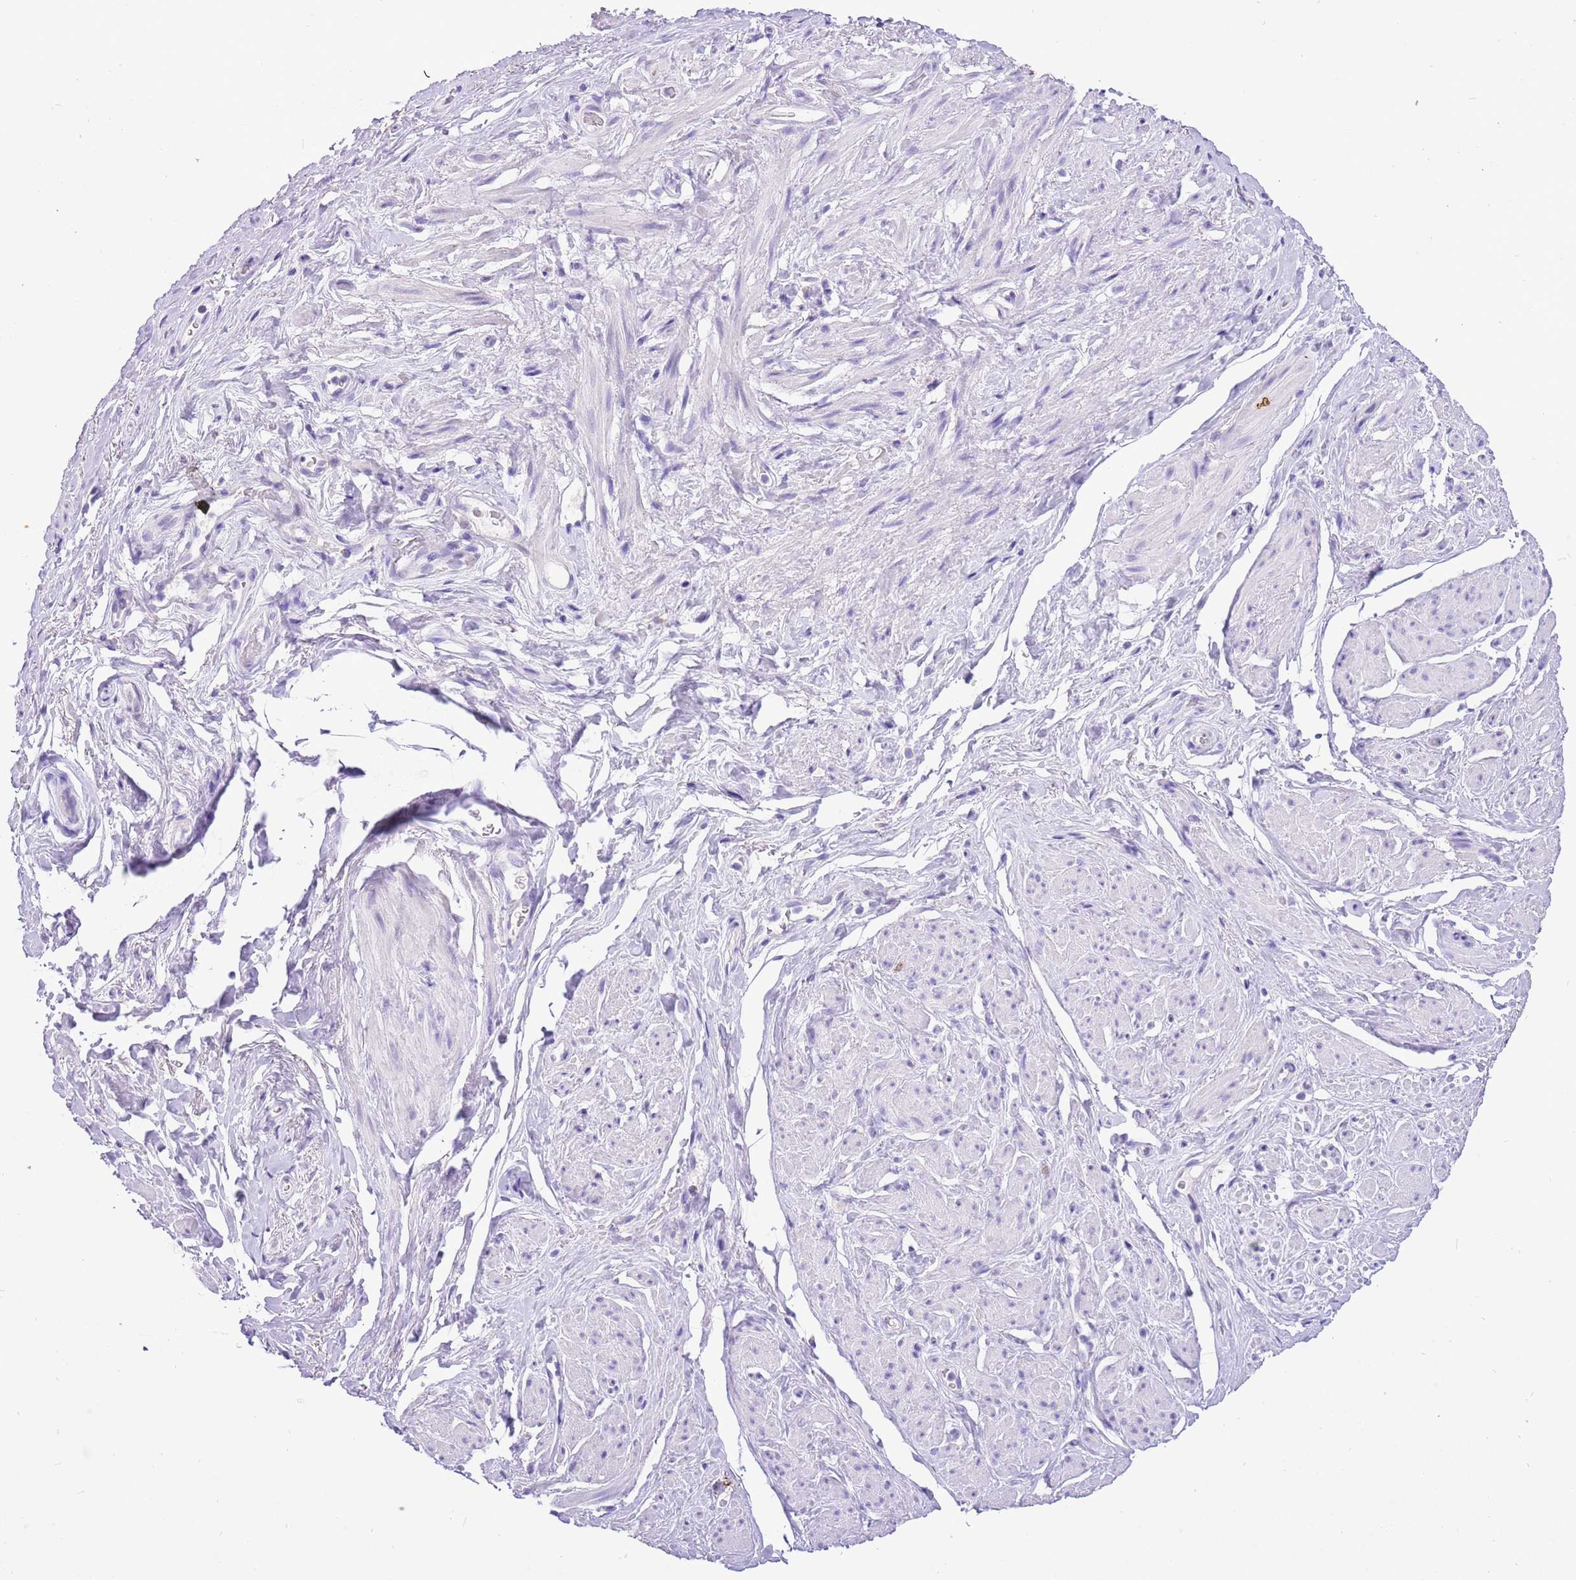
{"staining": {"intensity": "negative", "quantity": "none", "location": "none"}, "tissue": "smooth muscle", "cell_type": "Smooth muscle cells", "image_type": "normal", "snomed": [{"axis": "morphology", "description": "Normal tissue, NOS"}, {"axis": "topography", "description": "Smooth muscle"}, {"axis": "topography", "description": "Peripheral nerve tissue"}], "caption": "This is an IHC micrograph of benign human smooth muscle. There is no expression in smooth muscle cells.", "gene": "R3HDM4", "patient": {"sex": "male", "age": 69}}